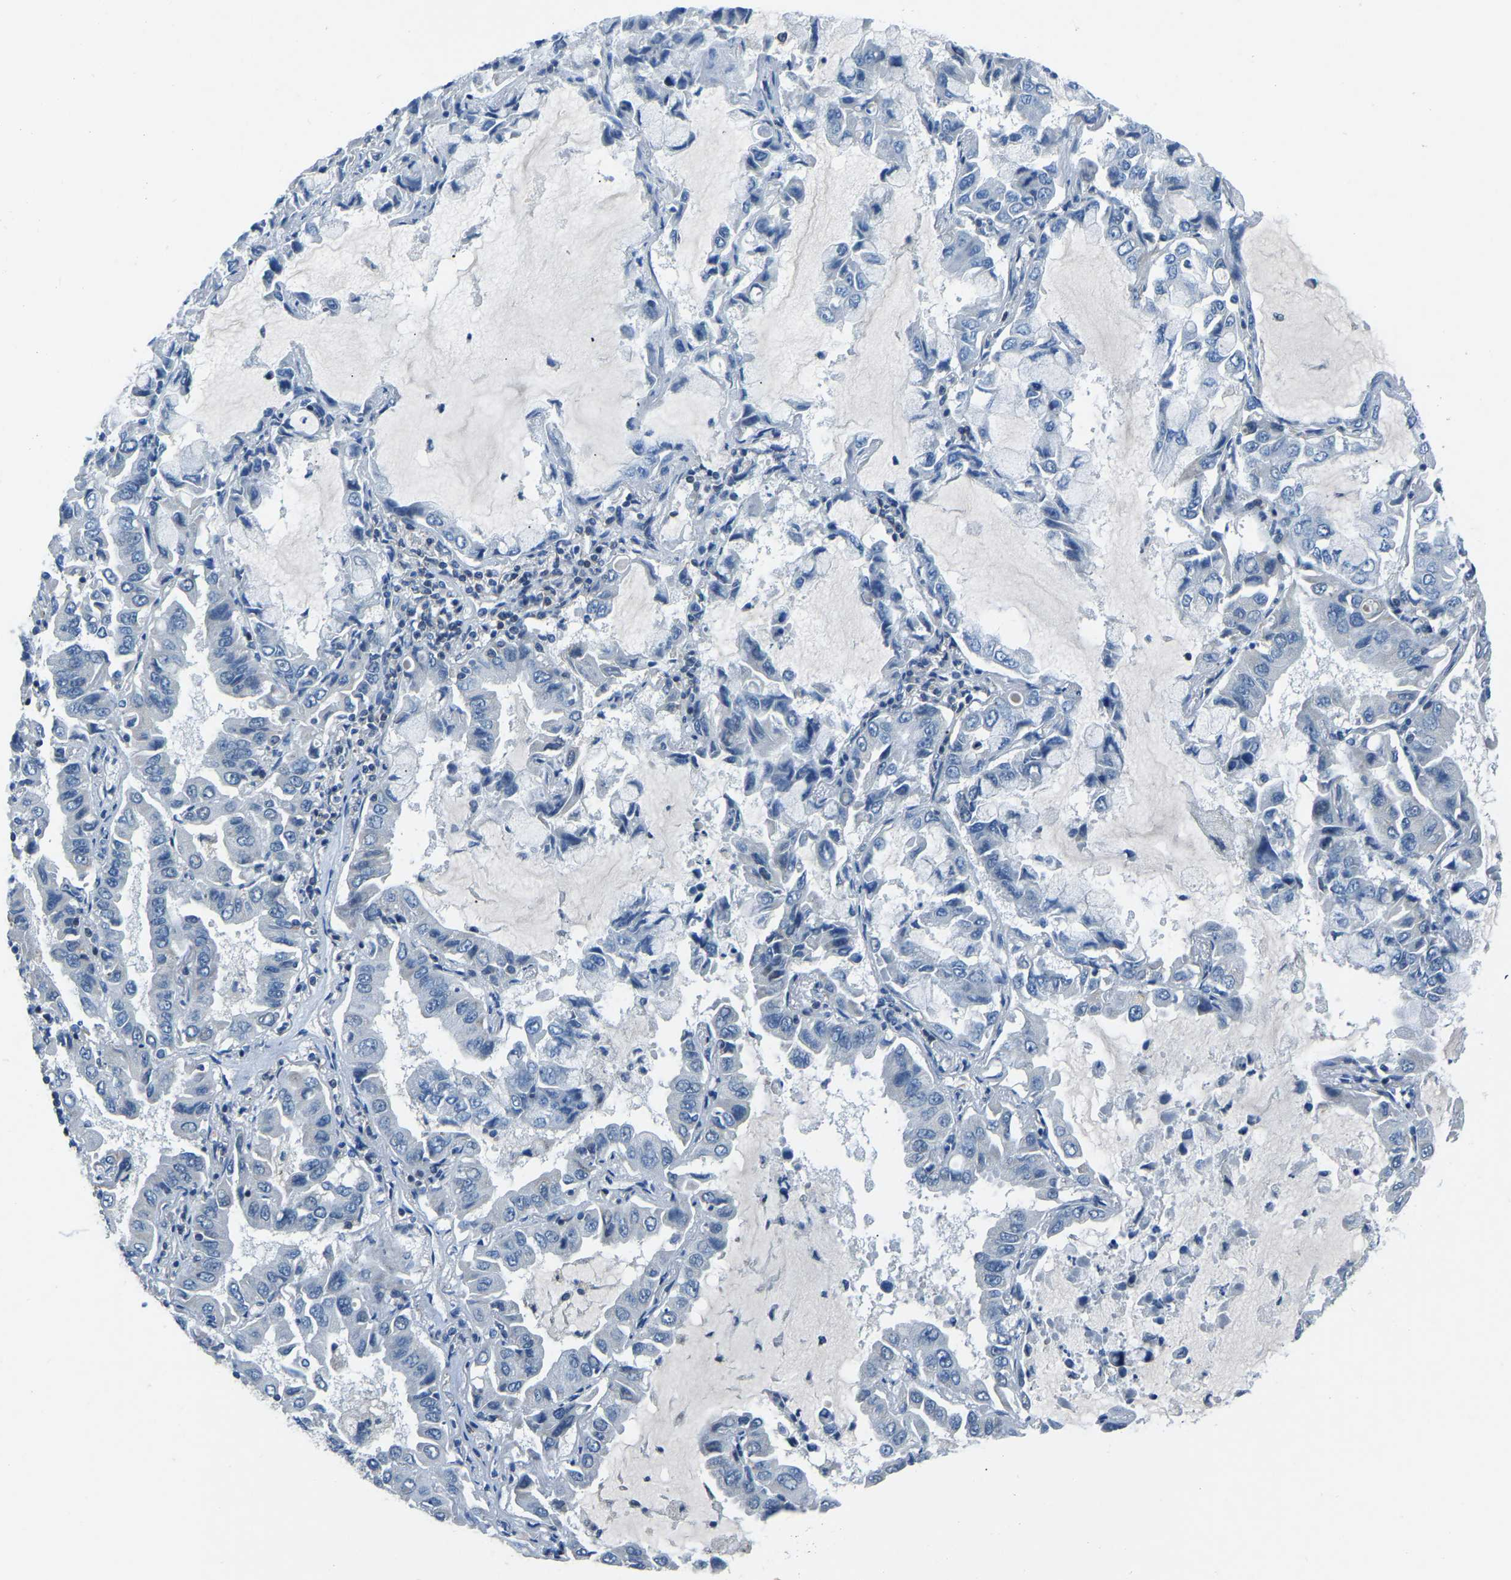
{"staining": {"intensity": "negative", "quantity": "none", "location": "none"}, "tissue": "lung cancer", "cell_type": "Tumor cells", "image_type": "cancer", "snomed": [{"axis": "morphology", "description": "Adenocarcinoma, NOS"}, {"axis": "topography", "description": "Lung"}], "caption": "A photomicrograph of lung cancer stained for a protein reveals no brown staining in tumor cells.", "gene": "XIRP1", "patient": {"sex": "male", "age": 64}}